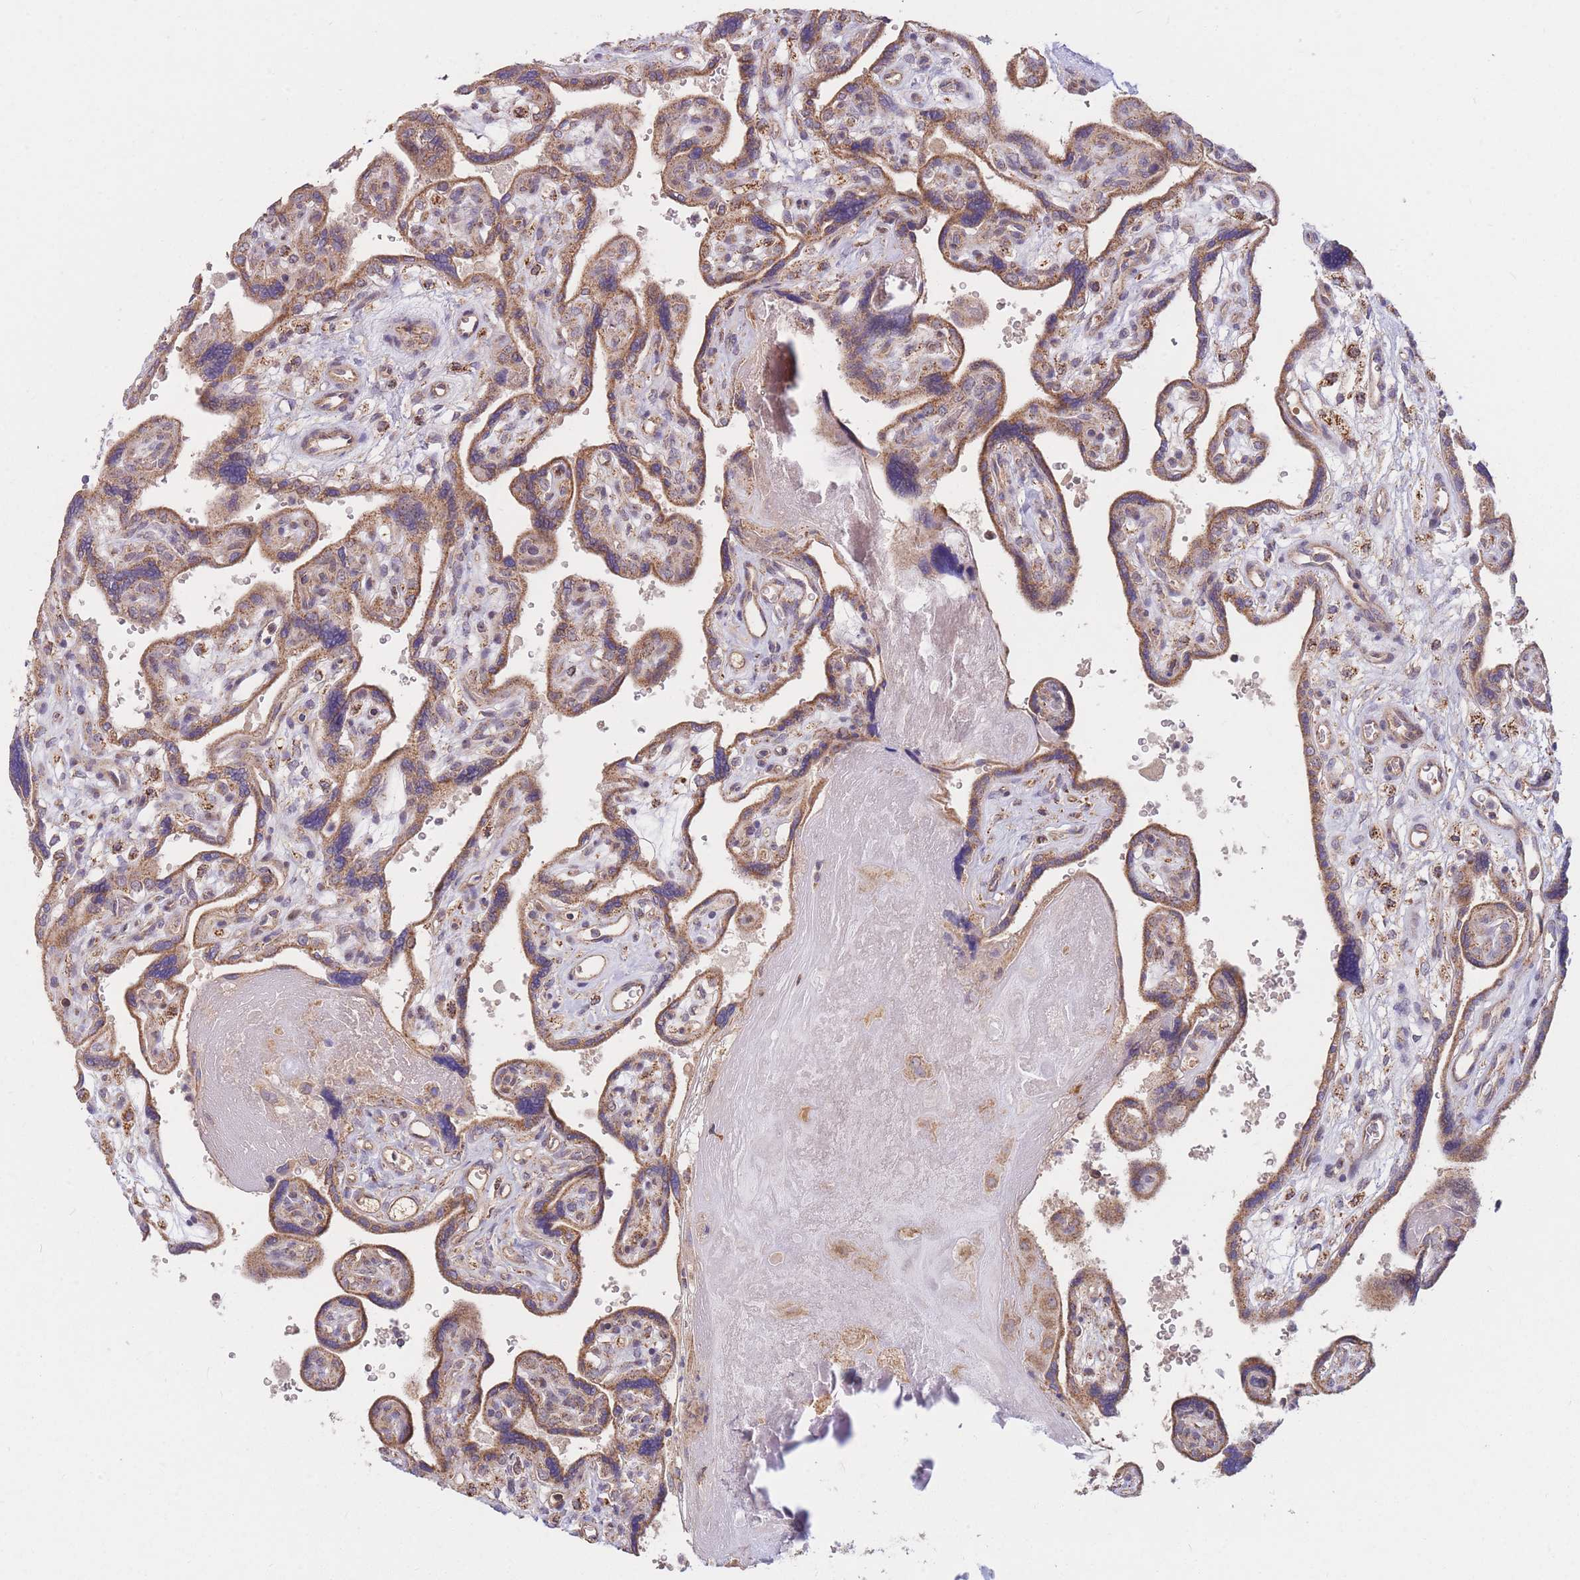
{"staining": {"intensity": "moderate", "quantity": ">75%", "location": "cytoplasmic/membranous"}, "tissue": "placenta", "cell_type": "Trophoblastic cells", "image_type": "normal", "snomed": [{"axis": "morphology", "description": "Normal tissue, NOS"}, {"axis": "topography", "description": "Placenta"}], "caption": "Protein staining by IHC exhibits moderate cytoplasmic/membranous staining in about >75% of trophoblastic cells in unremarkable placenta. The protein is shown in brown color, while the nuclei are stained blue.", "gene": "PTPMT1", "patient": {"sex": "female", "age": 39}}